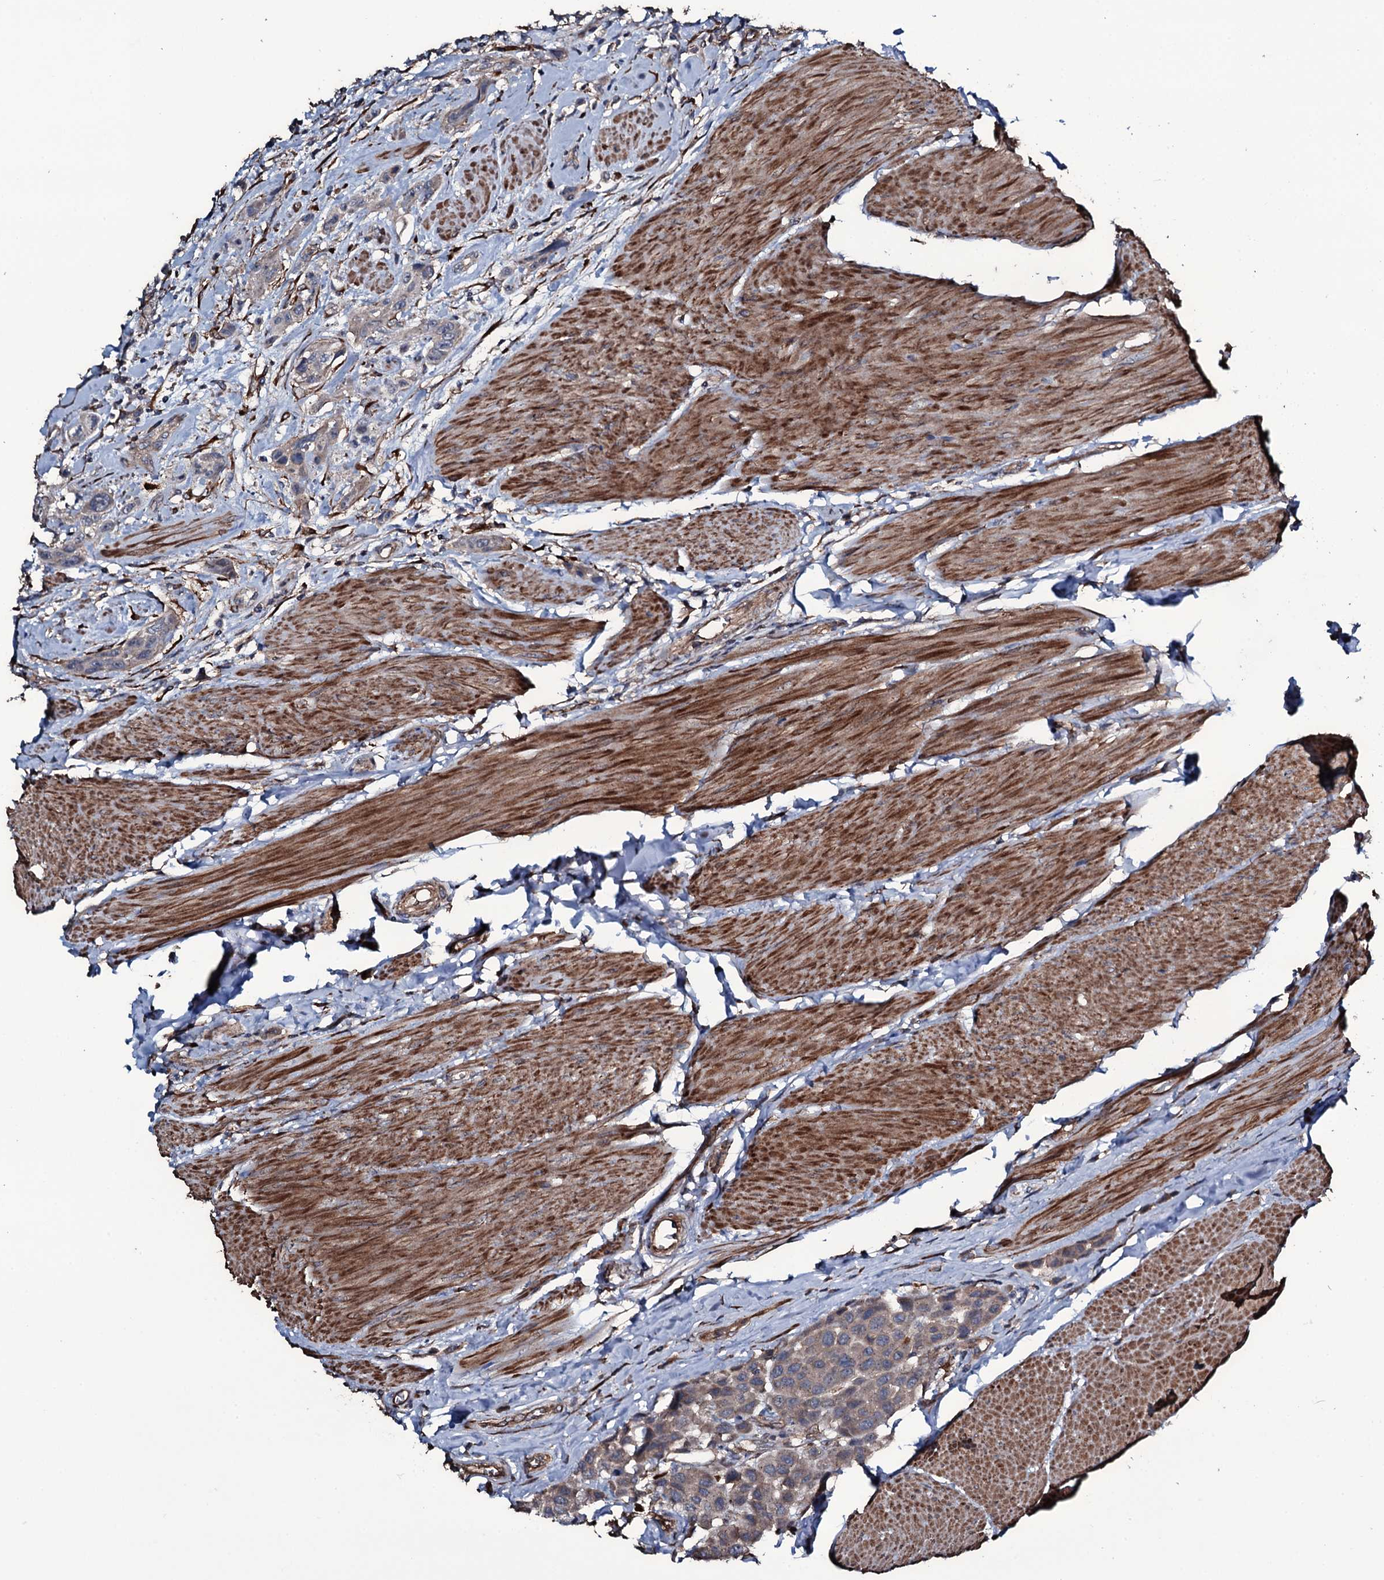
{"staining": {"intensity": "negative", "quantity": "none", "location": "none"}, "tissue": "urothelial cancer", "cell_type": "Tumor cells", "image_type": "cancer", "snomed": [{"axis": "morphology", "description": "Urothelial carcinoma, High grade"}, {"axis": "topography", "description": "Urinary bladder"}], "caption": "High power microscopy image of an IHC micrograph of urothelial carcinoma (high-grade), revealing no significant staining in tumor cells.", "gene": "WIPF3", "patient": {"sex": "male", "age": 50}}